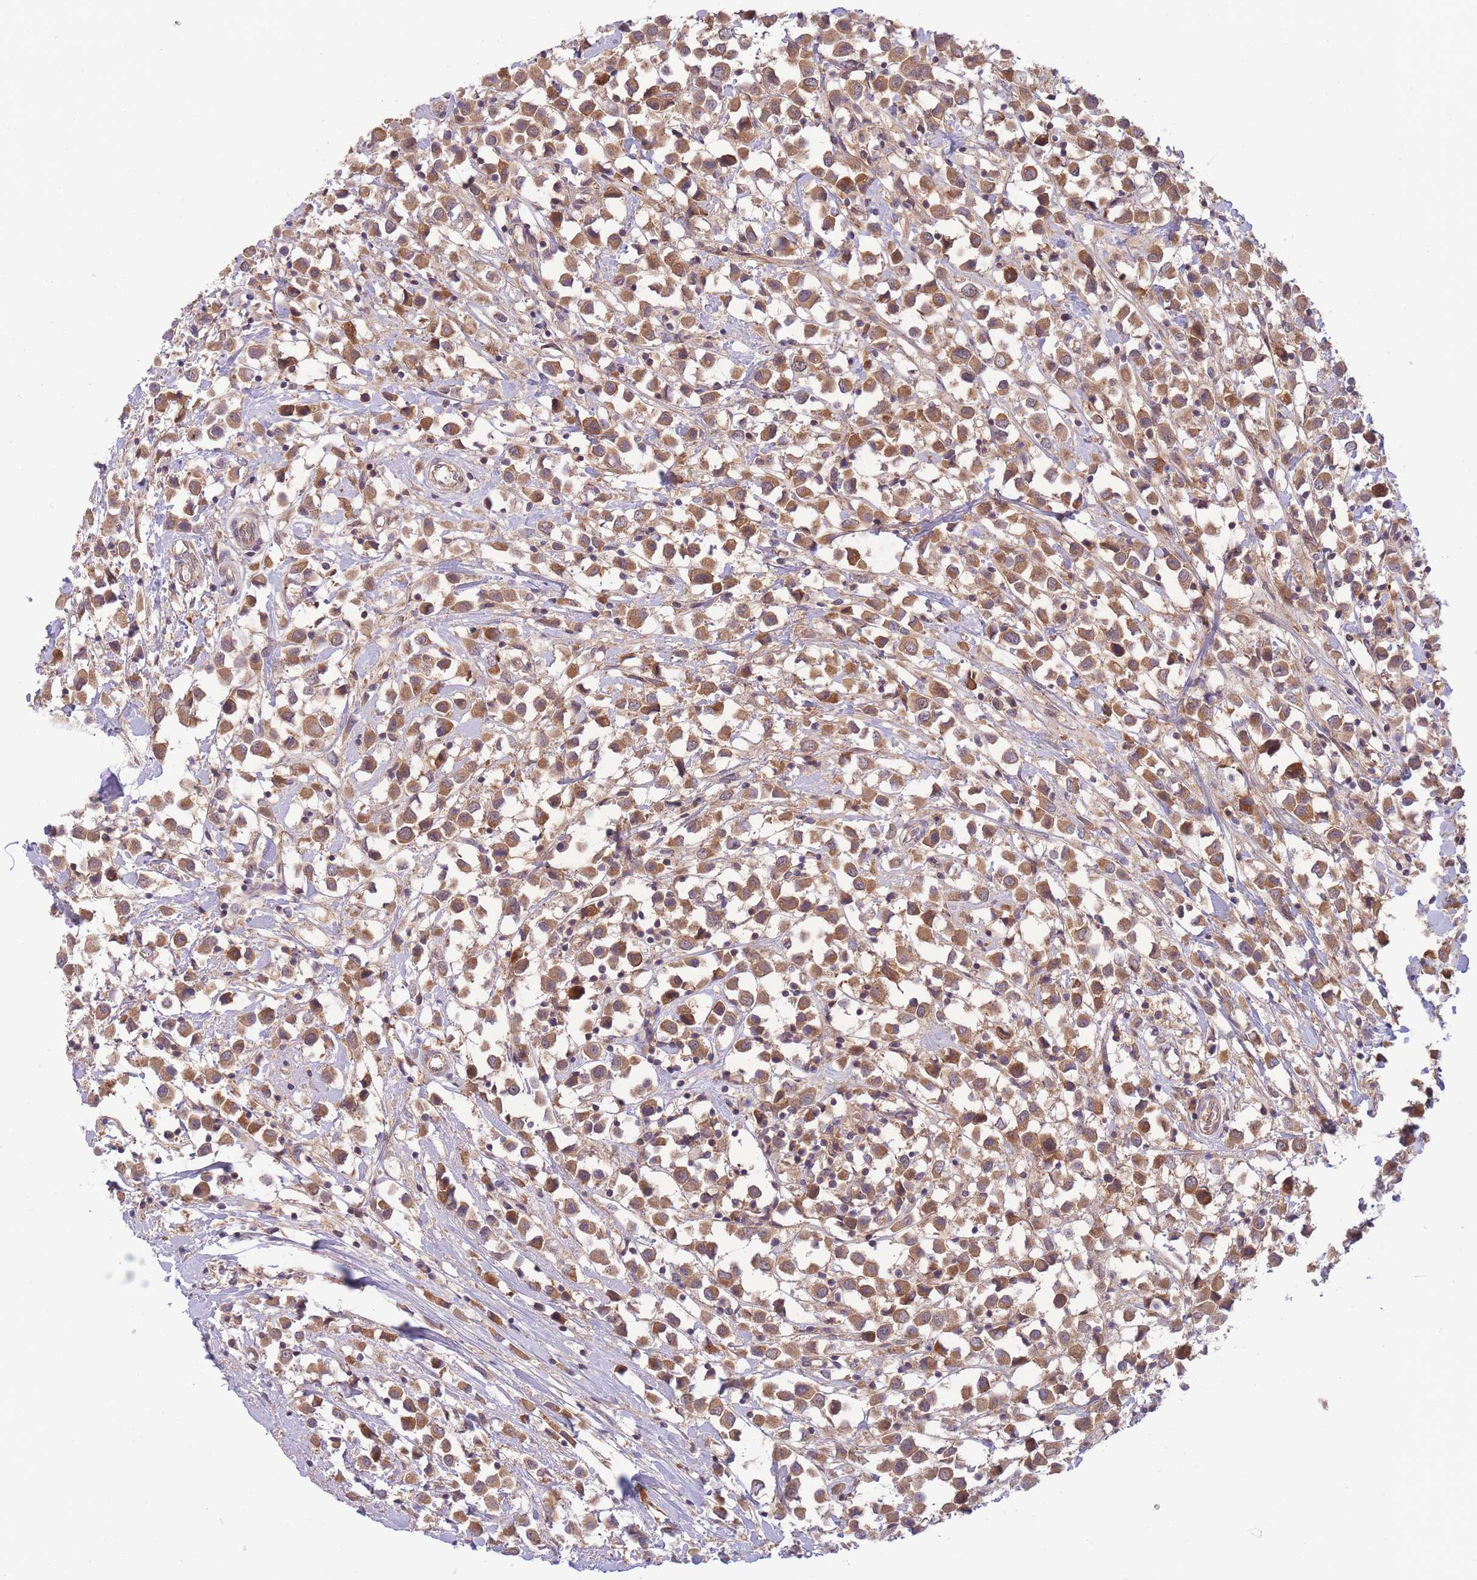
{"staining": {"intensity": "moderate", "quantity": ">75%", "location": "cytoplasmic/membranous"}, "tissue": "breast cancer", "cell_type": "Tumor cells", "image_type": "cancer", "snomed": [{"axis": "morphology", "description": "Duct carcinoma"}, {"axis": "topography", "description": "Breast"}], "caption": "Immunohistochemical staining of human breast intraductal carcinoma shows moderate cytoplasmic/membranous protein expression in about >75% of tumor cells.", "gene": "PFDN6", "patient": {"sex": "female", "age": 61}}